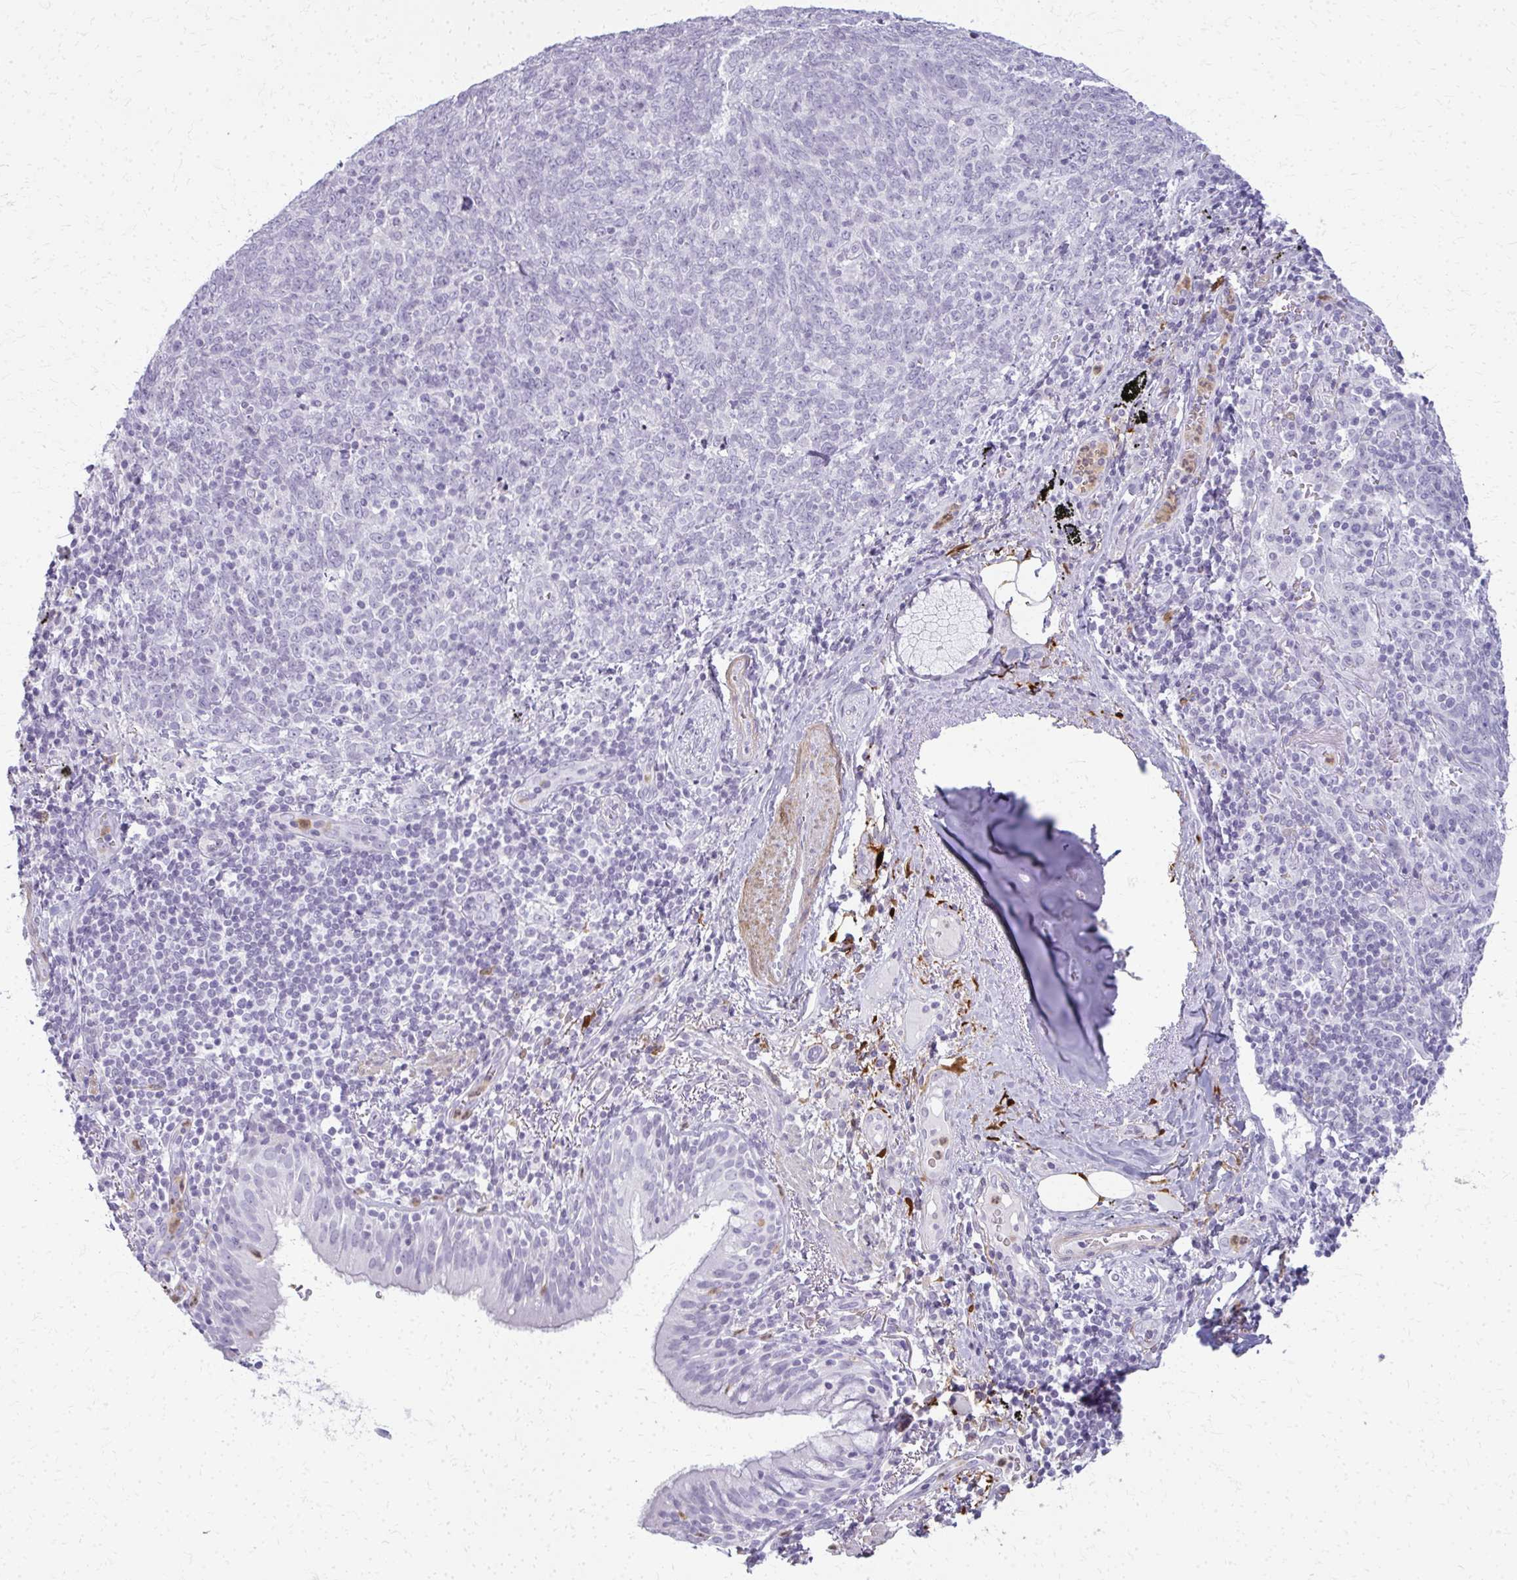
{"staining": {"intensity": "negative", "quantity": "none", "location": "none"}, "tissue": "lung cancer", "cell_type": "Tumor cells", "image_type": "cancer", "snomed": [{"axis": "morphology", "description": "Squamous cell carcinoma, NOS"}, {"axis": "topography", "description": "Lung"}], "caption": "This micrograph is of lung cancer (squamous cell carcinoma) stained with IHC to label a protein in brown with the nuclei are counter-stained blue. There is no positivity in tumor cells.", "gene": "CA3", "patient": {"sex": "female", "age": 72}}